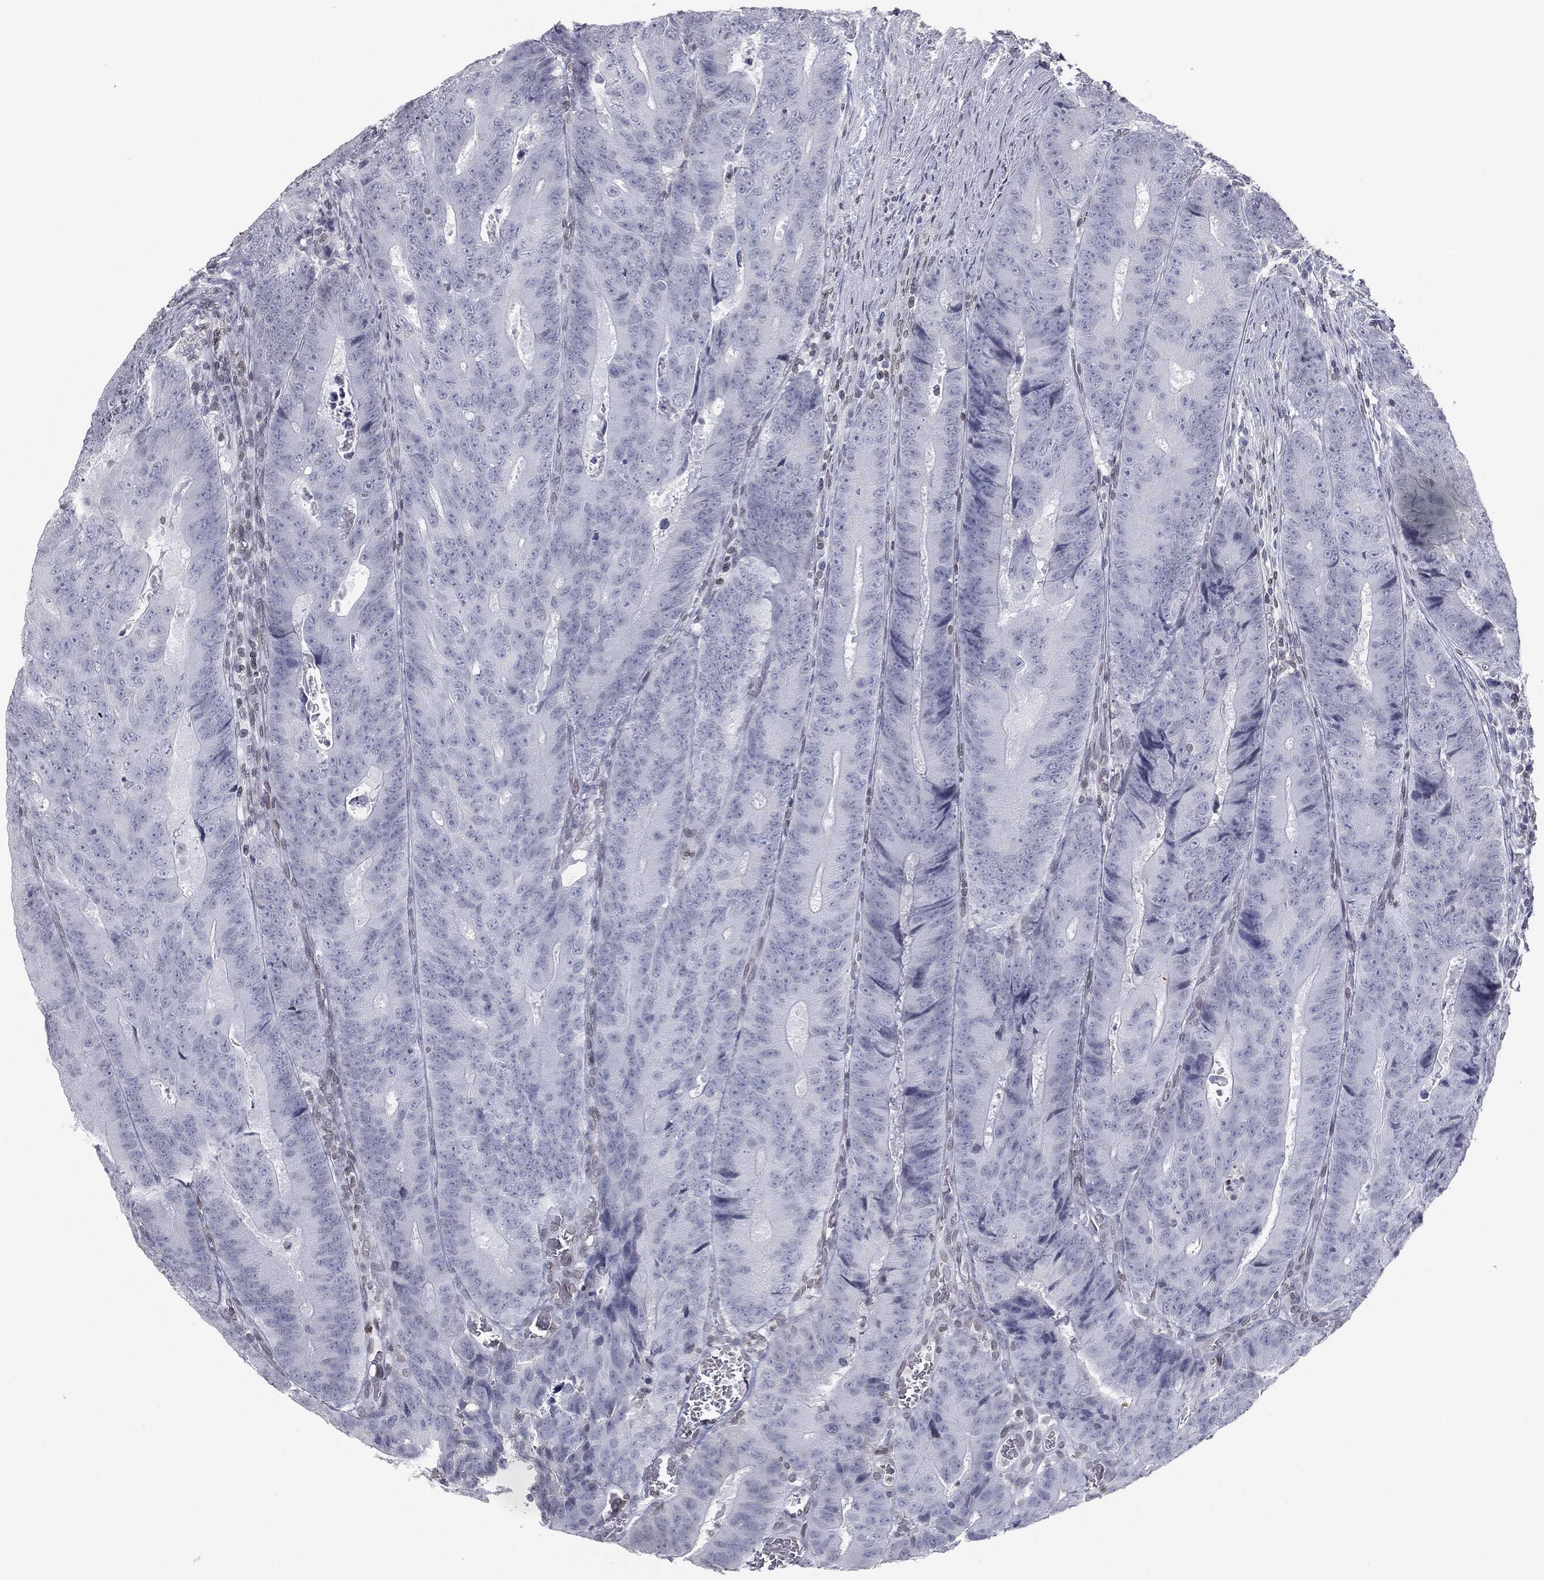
{"staining": {"intensity": "negative", "quantity": "none", "location": "none"}, "tissue": "colorectal cancer", "cell_type": "Tumor cells", "image_type": "cancer", "snomed": [{"axis": "morphology", "description": "Adenocarcinoma, NOS"}, {"axis": "topography", "description": "Colon"}], "caption": "A histopathology image of human colorectal adenocarcinoma is negative for staining in tumor cells.", "gene": "ALDOB", "patient": {"sex": "female", "age": 48}}